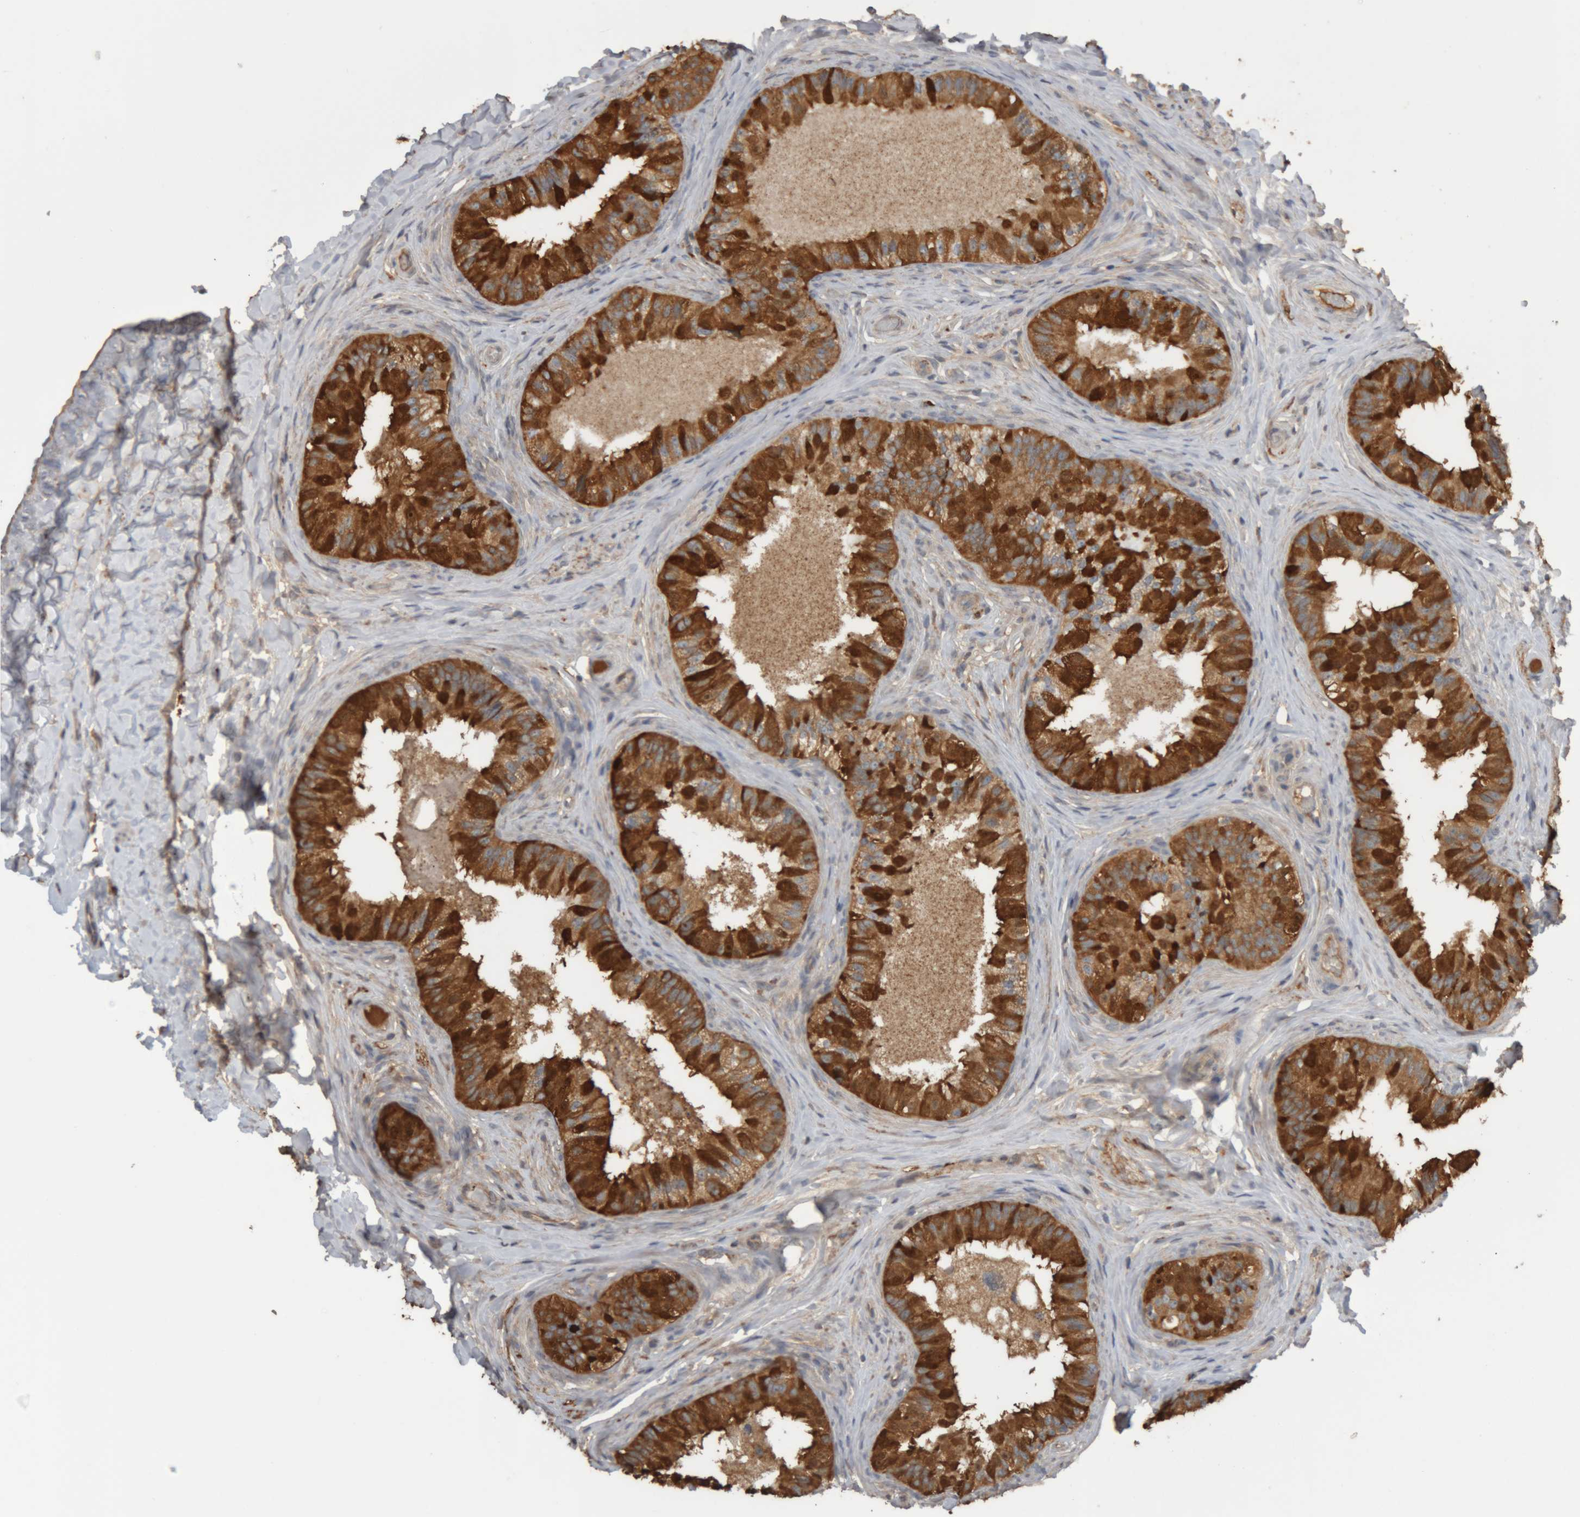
{"staining": {"intensity": "strong", "quantity": ">75%", "location": "cytoplasmic/membranous"}, "tissue": "epididymis", "cell_type": "Glandular cells", "image_type": "normal", "snomed": [{"axis": "morphology", "description": "Normal tissue, NOS"}, {"axis": "topography", "description": "Epididymis"}], "caption": "Benign epididymis reveals strong cytoplasmic/membranous staining in approximately >75% of glandular cells (Stains: DAB (3,3'-diaminobenzidine) in brown, nuclei in blue, Microscopy: brightfield microscopy at high magnification)..", "gene": "TMED7", "patient": {"sex": "male", "age": 49}}